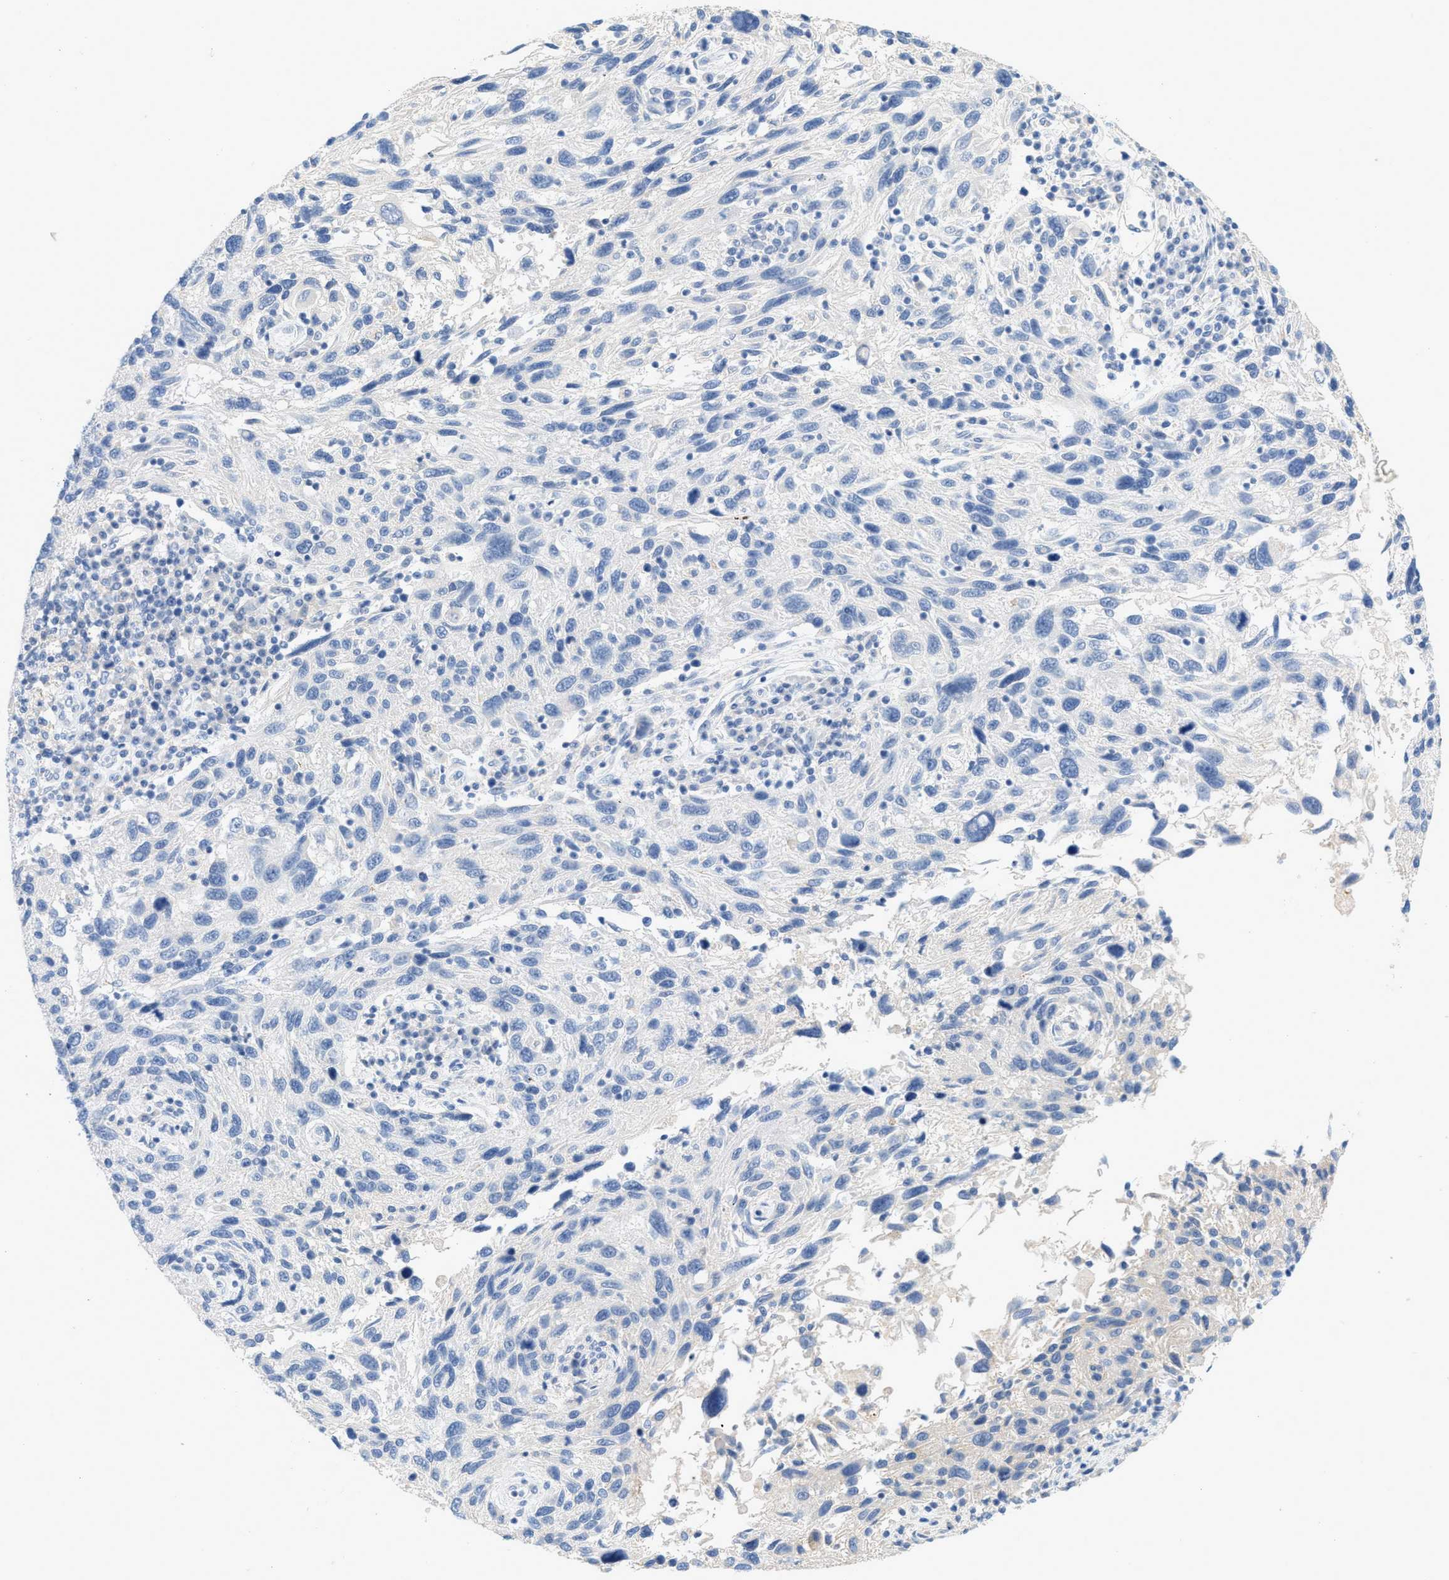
{"staining": {"intensity": "negative", "quantity": "none", "location": "none"}, "tissue": "melanoma", "cell_type": "Tumor cells", "image_type": "cancer", "snomed": [{"axis": "morphology", "description": "Malignant melanoma, NOS"}, {"axis": "topography", "description": "Skin"}], "caption": "This micrograph is of melanoma stained with IHC to label a protein in brown with the nuclei are counter-stained blue. There is no expression in tumor cells. The staining was performed using DAB (3,3'-diaminobenzidine) to visualize the protein expression in brown, while the nuclei were stained in blue with hematoxylin (Magnification: 20x).", "gene": "PAPPA", "patient": {"sex": "male", "age": 53}}